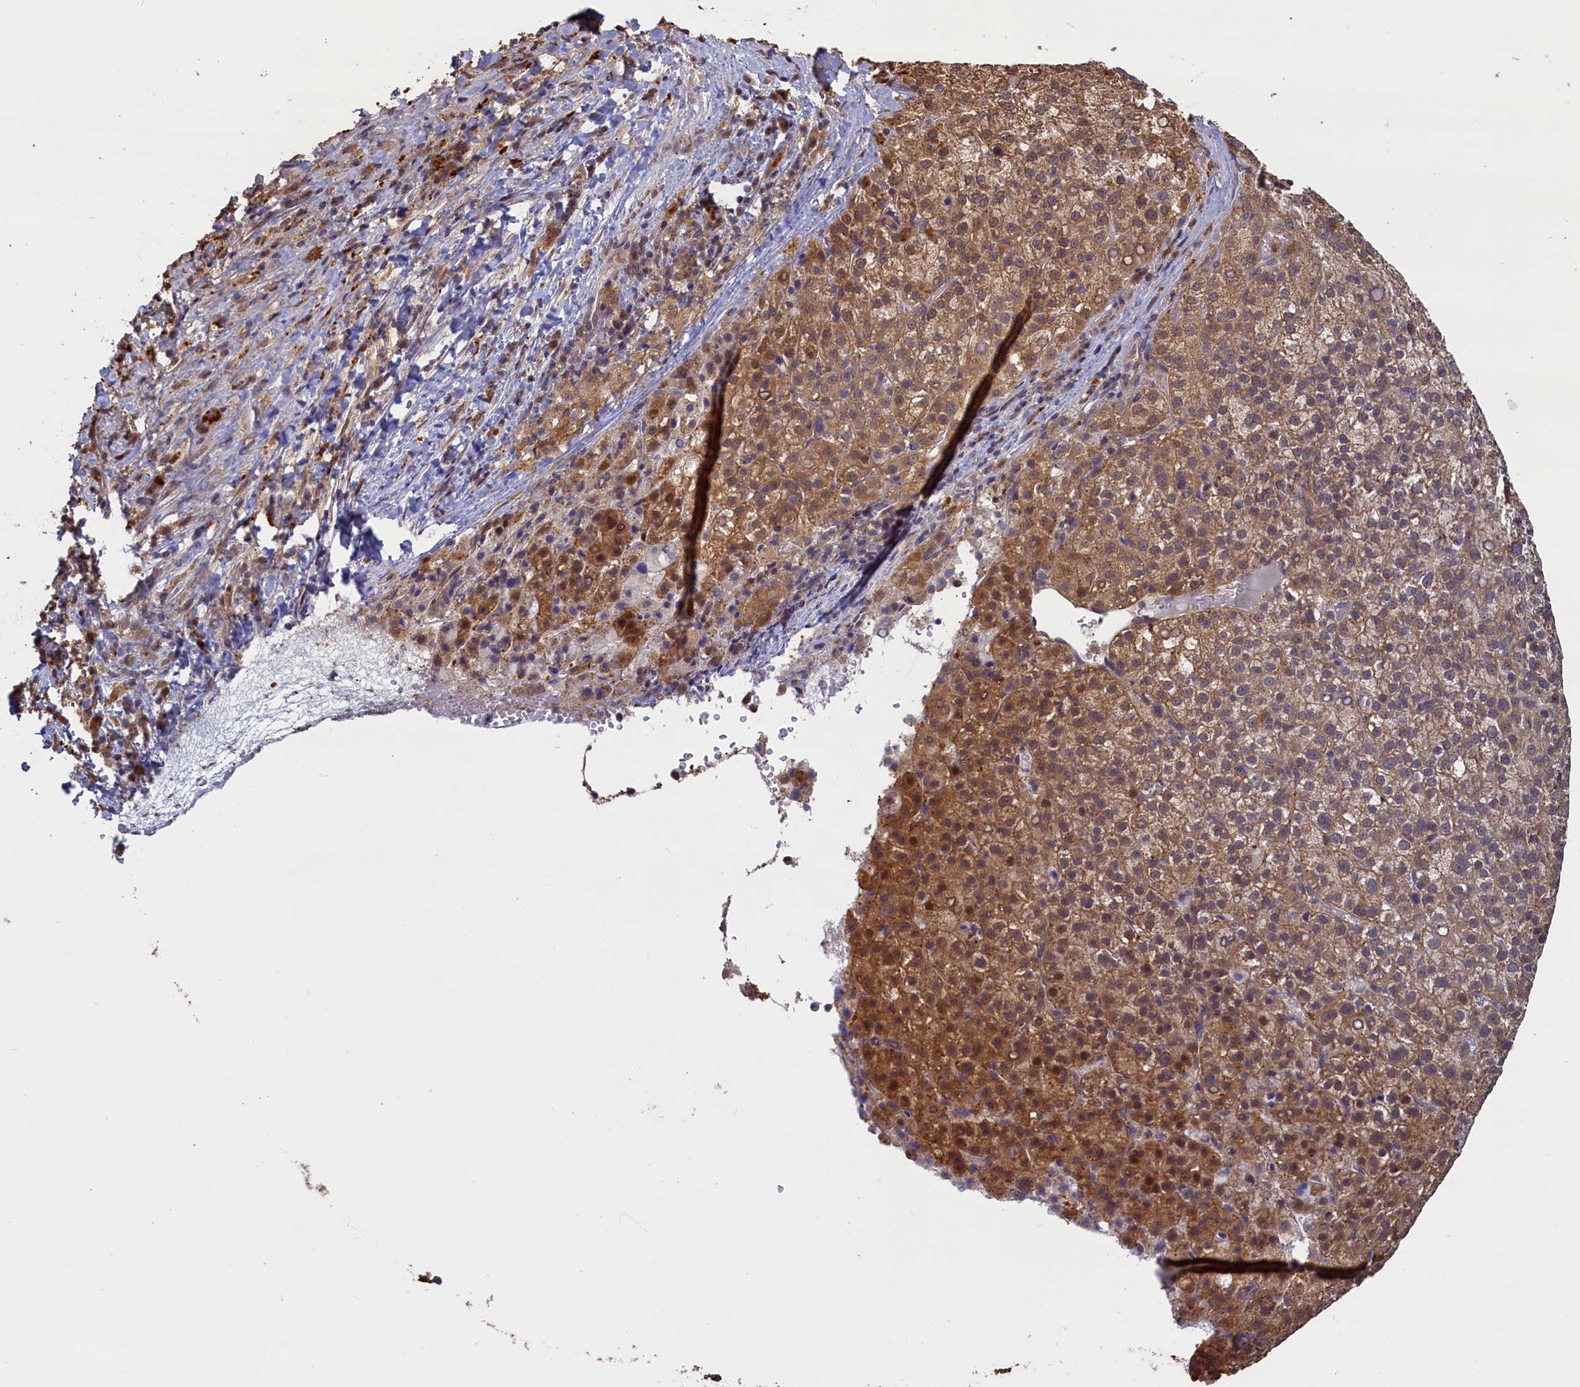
{"staining": {"intensity": "moderate", "quantity": "25%-75%", "location": "cytoplasmic/membranous,nuclear"}, "tissue": "liver cancer", "cell_type": "Tumor cells", "image_type": "cancer", "snomed": [{"axis": "morphology", "description": "Carcinoma, Hepatocellular, NOS"}, {"axis": "topography", "description": "Liver"}], "caption": "DAB immunohistochemical staining of human liver cancer (hepatocellular carcinoma) demonstrates moderate cytoplasmic/membranous and nuclear protein staining in about 25%-75% of tumor cells. (Brightfield microscopy of DAB IHC at high magnification).", "gene": "UCHL3", "patient": {"sex": "female", "age": 58}}